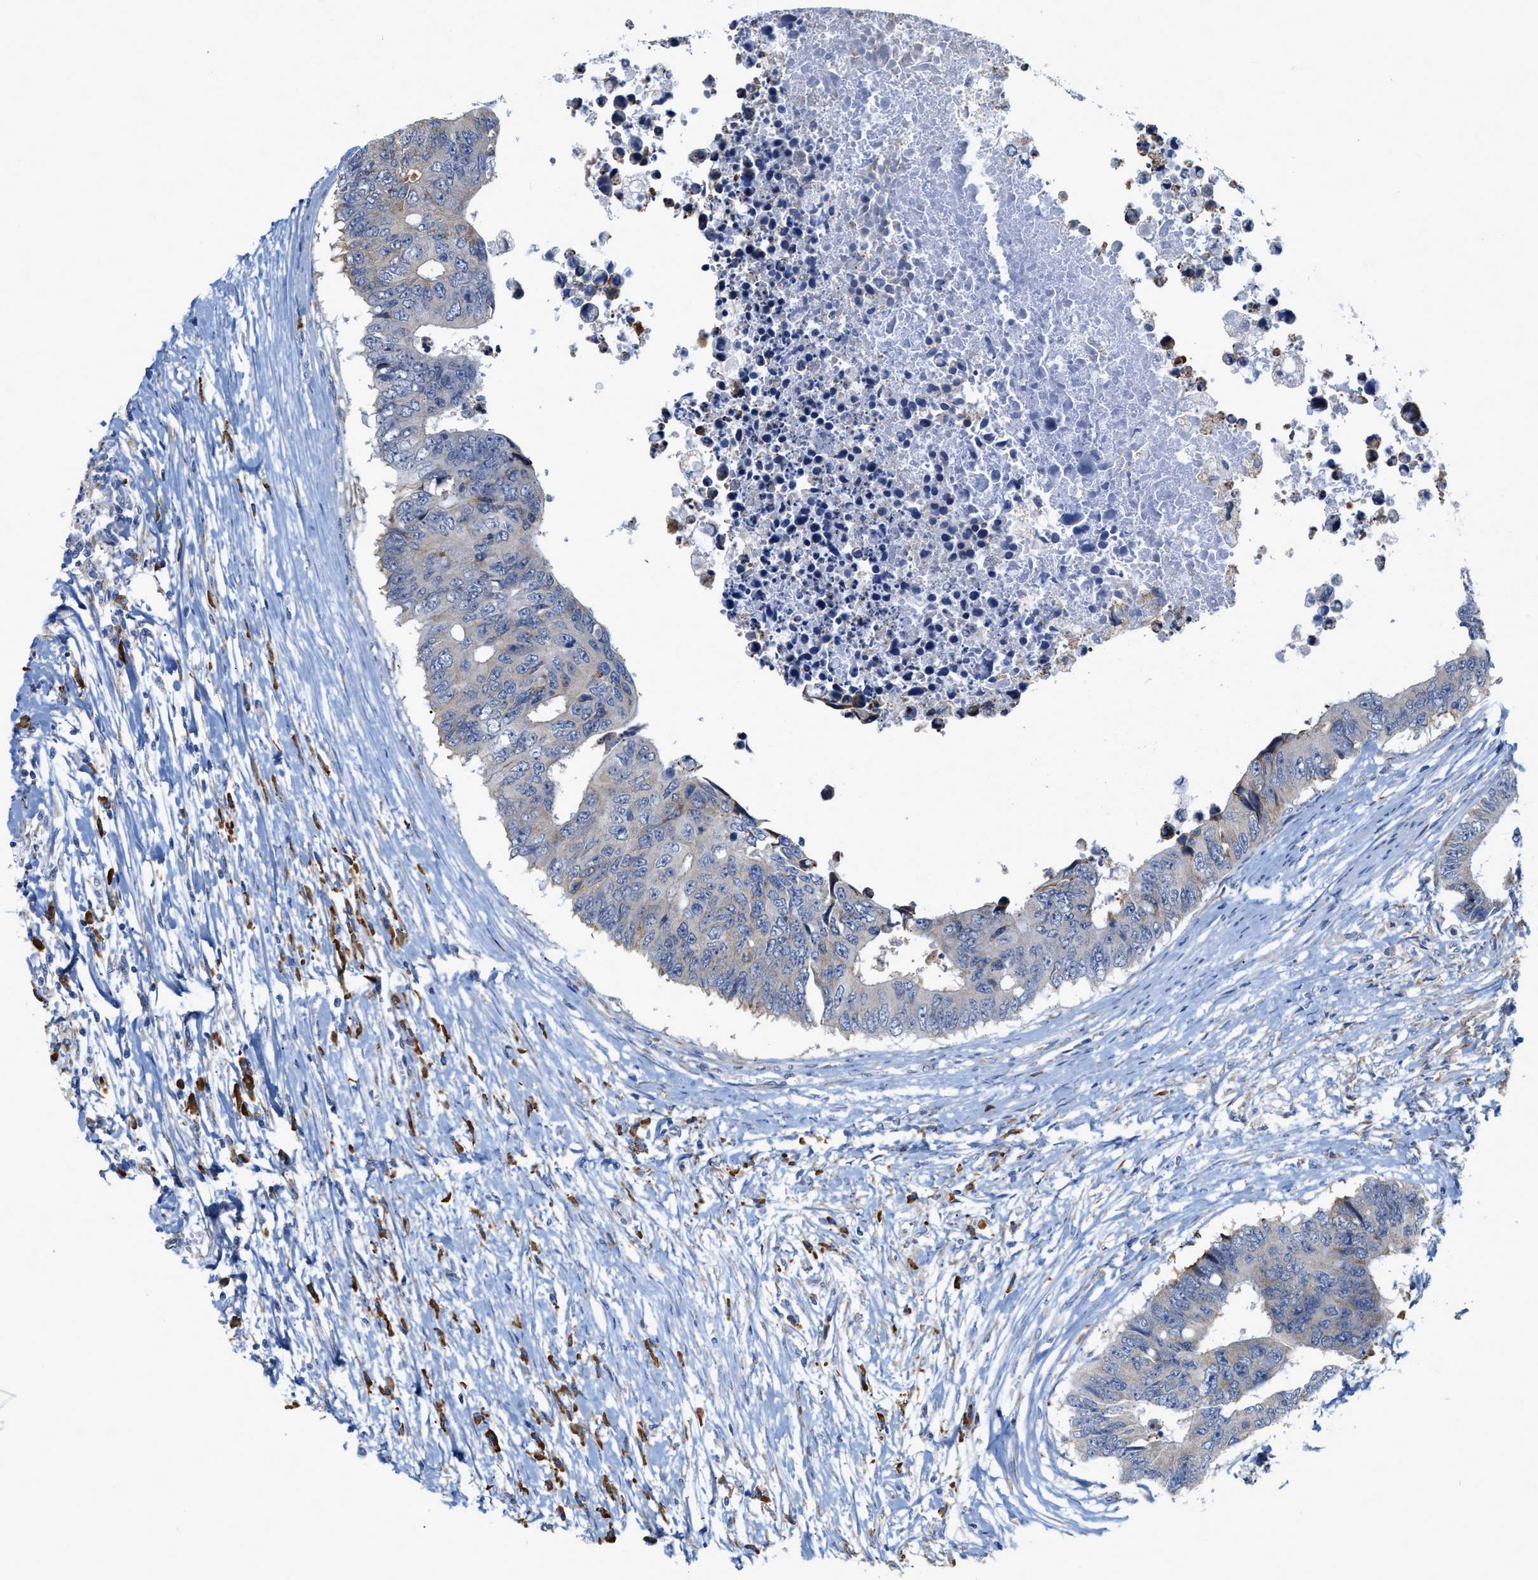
{"staining": {"intensity": "weak", "quantity": "<25%", "location": "cytoplasmic/membranous"}, "tissue": "colorectal cancer", "cell_type": "Tumor cells", "image_type": "cancer", "snomed": [{"axis": "morphology", "description": "Adenocarcinoma, NOS"}, {"axis": "topography", "description": "Rectum"}], "caption": "Immunohistochemistry photomicrograph of human adenocarcinoma (colorectal) stained for a protein (brown), which displays no positivity in tumor cells.", "gene": "RYR2", "patient": {"sex": "male", "age": 84}}